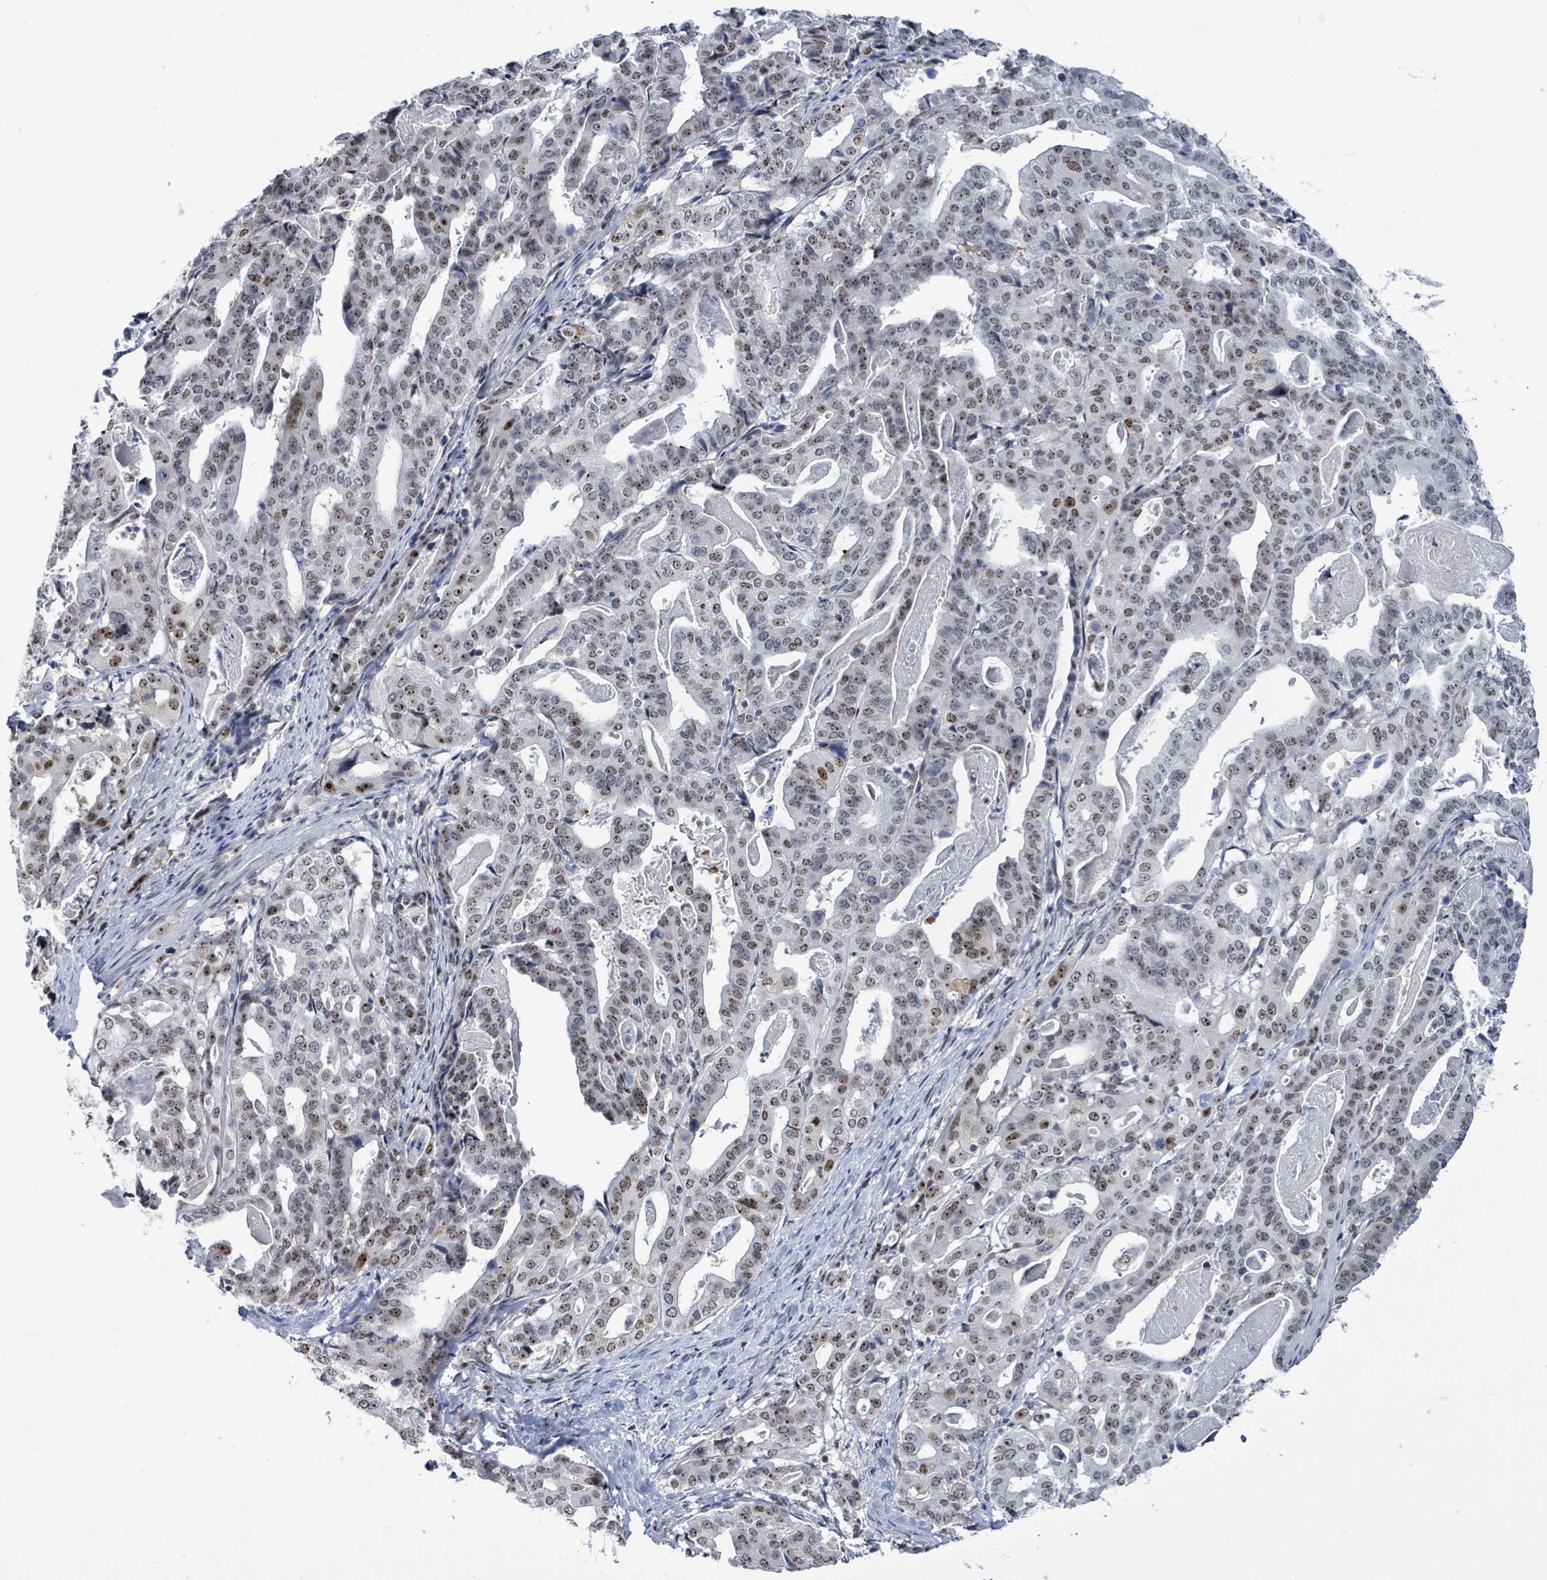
{"staining": {"intensity": "moderate", "quantity": "<25%", "location": "nuclear"}, "tissue": "stomach cancer", "cell_type": "Tumor cells", "image_type": "cancer", "snomed": [{"axis": "morphology", "description": "Adenocarcinoma, NOS"}, {"axis": "topography", "description": "Stomach"}], "caption": "Adenocarcinoma (stomach) tissue demonstrates moderate nuclear expression in about <25% of tumor cells", "gene": "RRN3", "patient": {"sex": "male", "age": 48}}